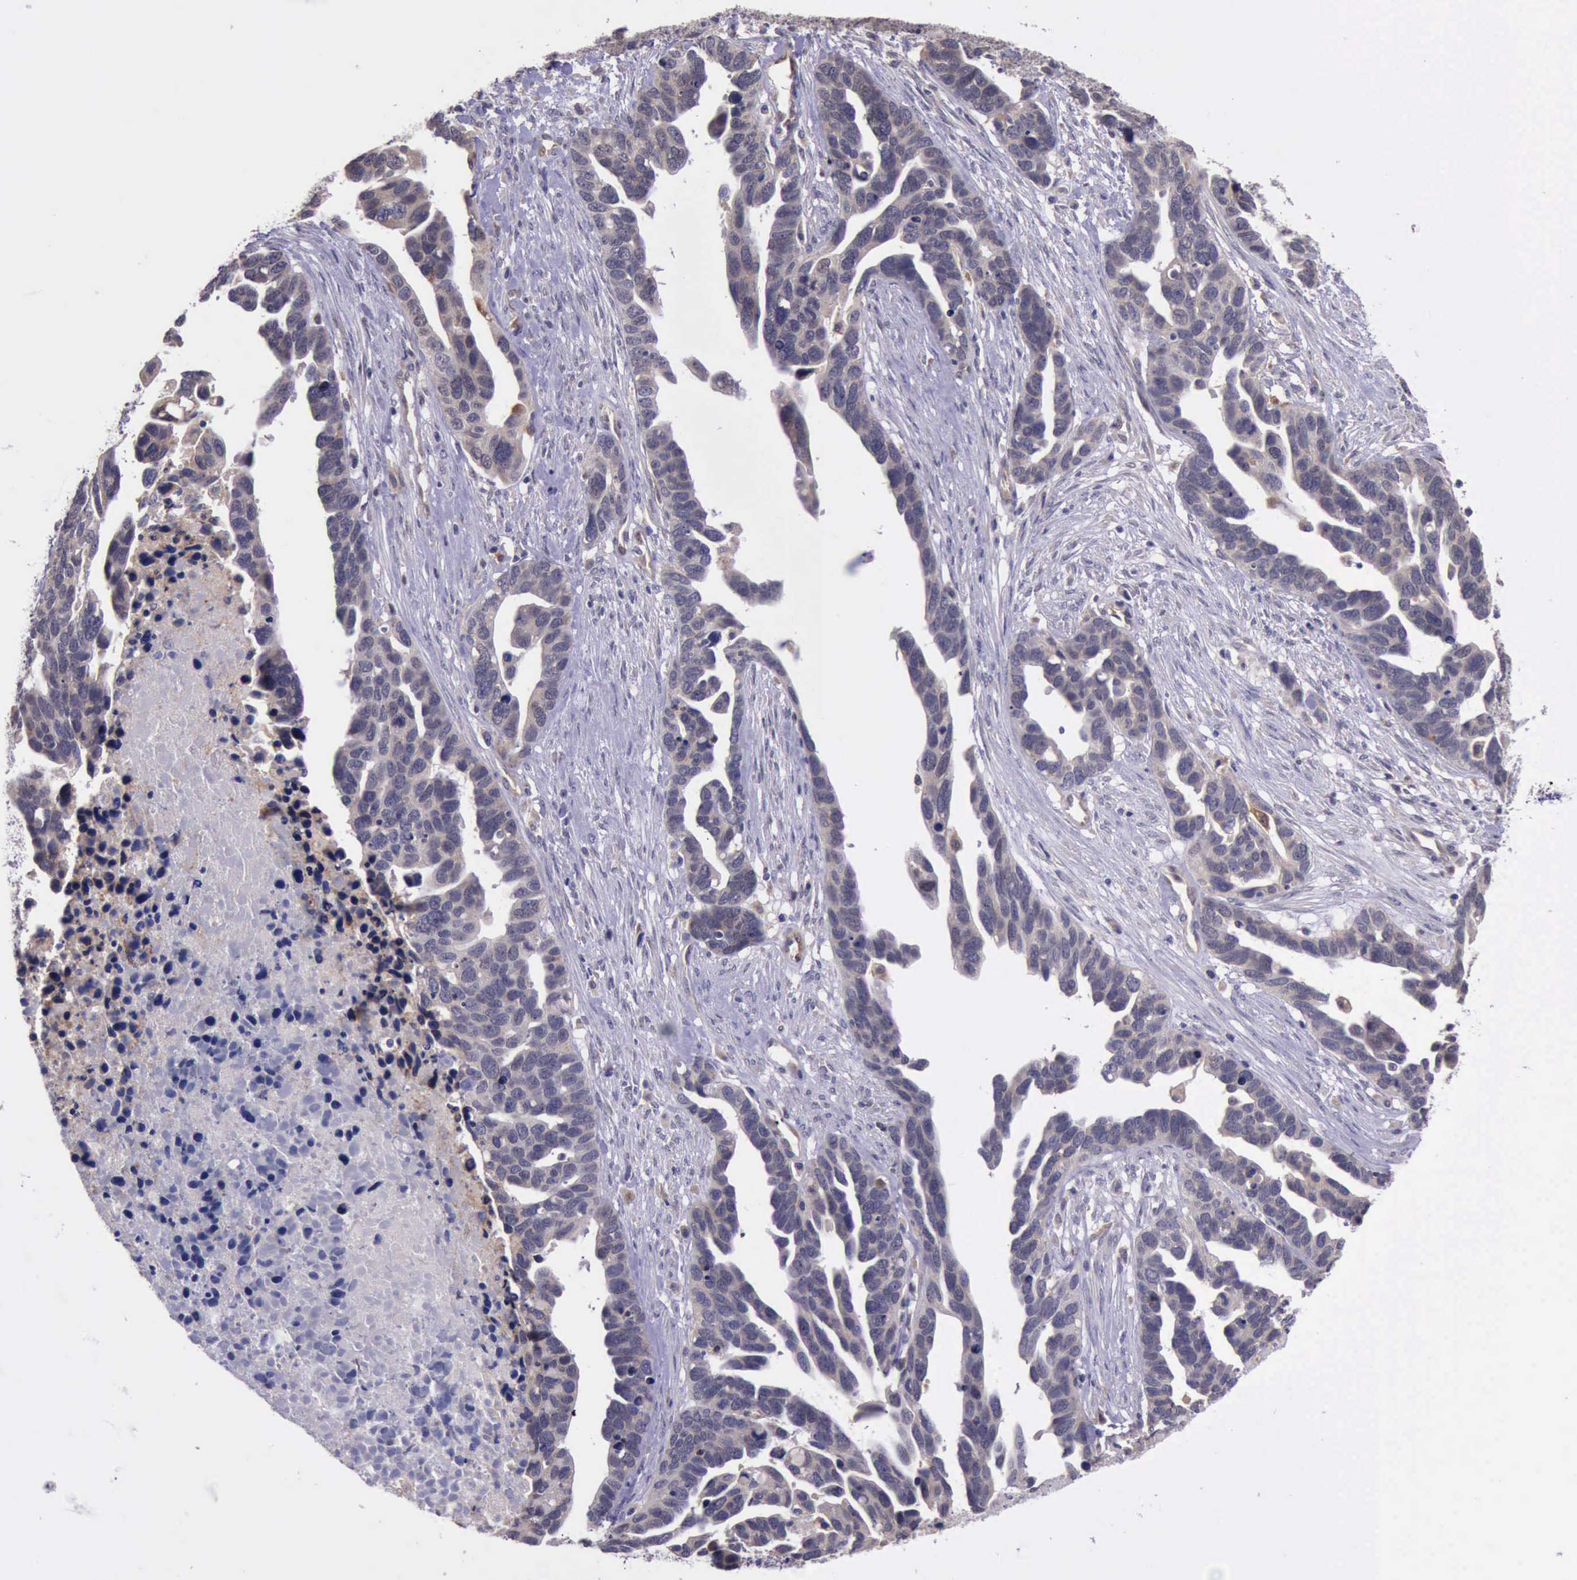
{"staining": {"intensity": "weak", "quantity": ">75%", "location": "cytoplasmic/membranous"}, "tissue": "ovarian cancer", "cell_type": "Tumor cells", "image_type": "cancer", "snomed": [{"axis": "morphology", "description": "Cystadenocarcinoma, serous, NOS"}, {"axis": "topography", "description": "Ovary"}], "caption": "Serous cystadenocarcinoma (ovarian) stained with immunohistochemistry displays weak cytoplasmic/membranous positivity in approximately >75% of tumor cells.", "gene": "PLEK2", "patient": {"sex": "female", "age": 54}}